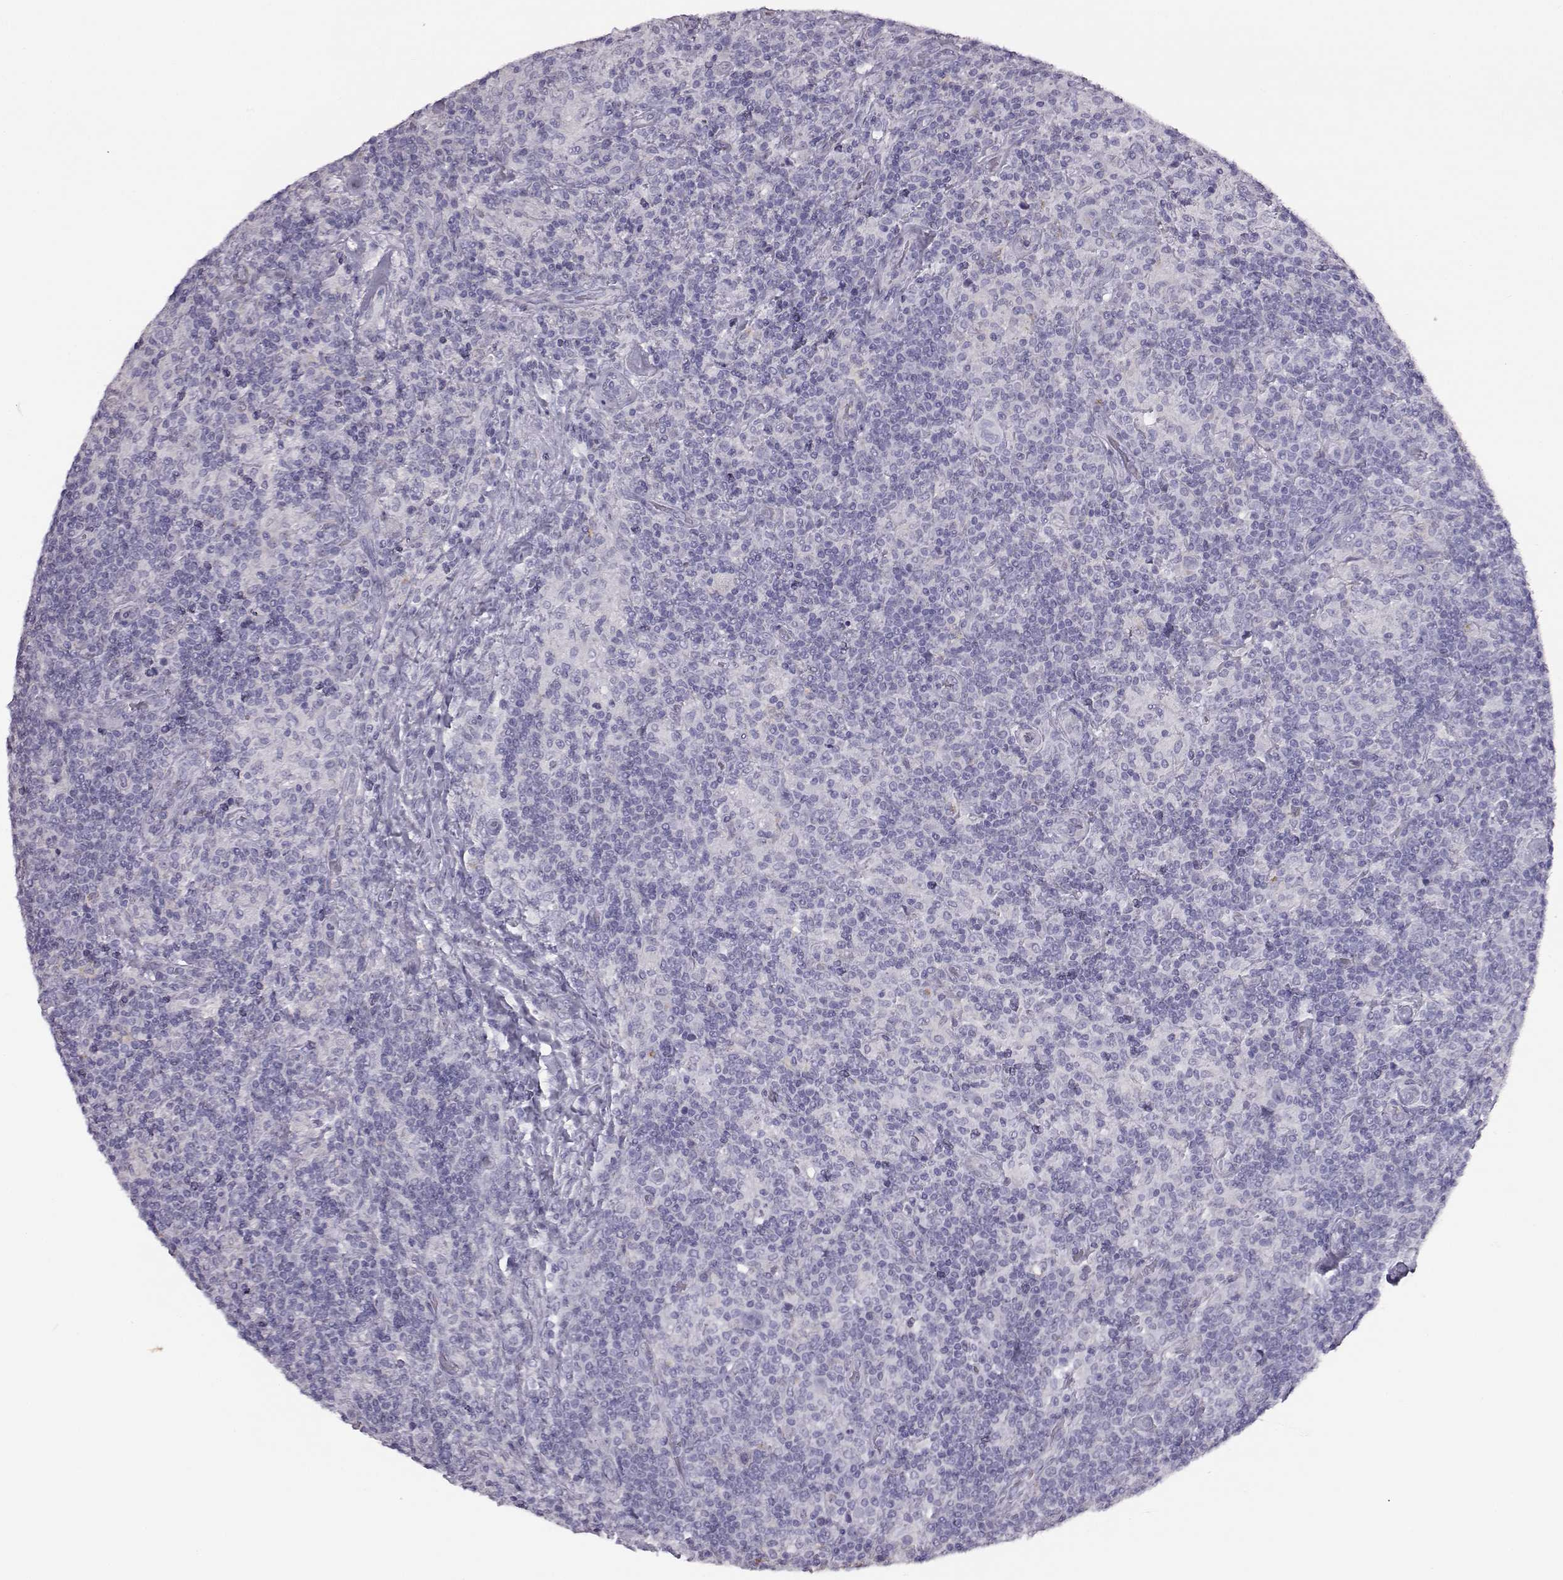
{"staining": {"intensity": "negative", "quantity": "none", "location": "none"}, "tissue": "lymphoma", "cell_type": "Tumor cells", "image_type": "cancer", "snomed": [{"axis": "morphology", "description": "Hodgkin's disease, NOS"}, {"axis": "topography", "description": "Lymph node"}], "caption": "IHC image of human lymphoma stained for a protein (brown), which demonstrates no staining in tumor cells.", "gene": "ITLN2", "patient": {"sex": "male", "age": 70}}